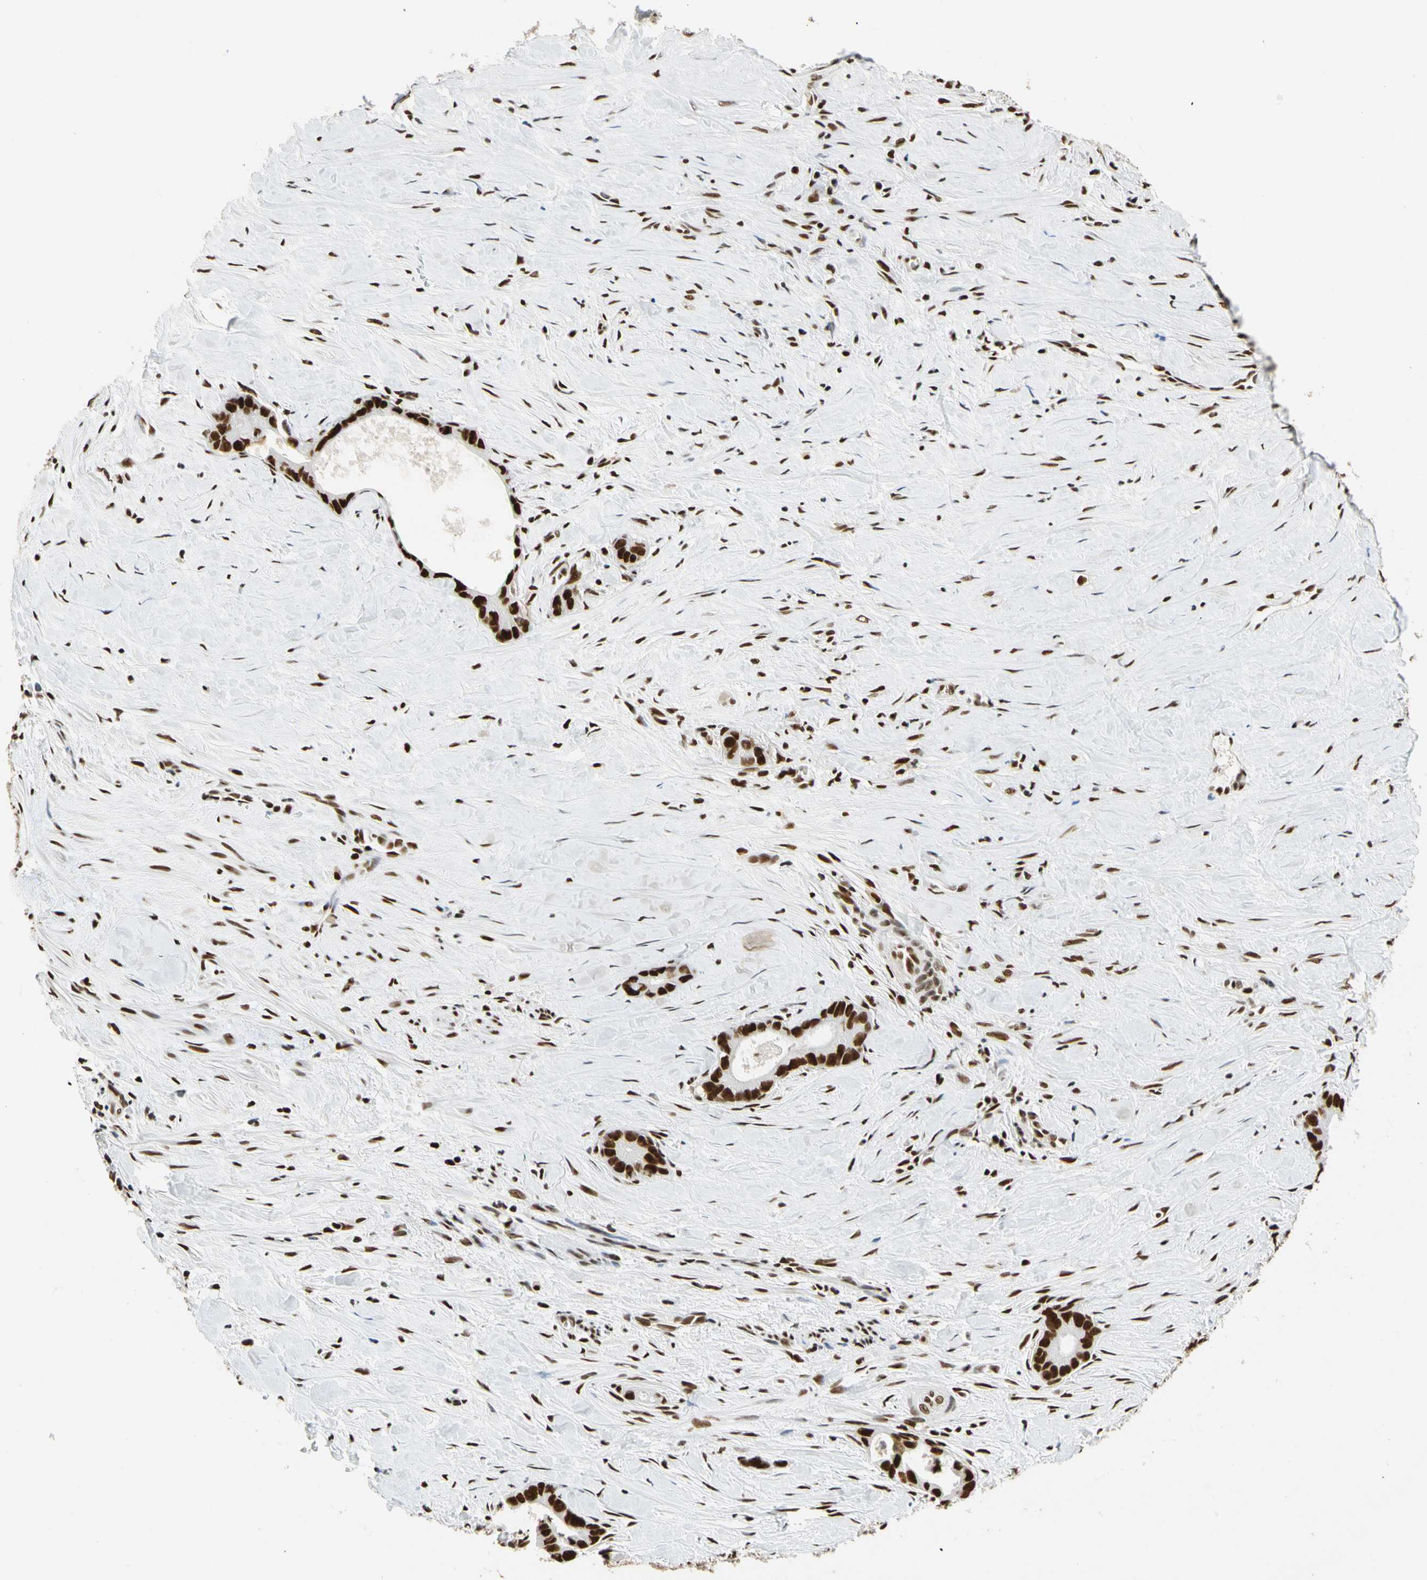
{"staining": {"intensity": "strong", "quantity": ">75%", "location": "nuclear"}, "tissue": "liver cancer", "cell_type": "Tumor cells", "image_type": "cancer", "snomed": [{"axis": "morphology", "description": "Cholangiocarcinoma"}, {"axis": "topography", "description": "Liver"}], "caption": "Liver cancer was stained to show a protein in brown. There is high levels of strong nuclear positivity in approximately >75% of tumor cells.", "gene": "CDK12", "patient": {"sex": "female", "age": 55}}